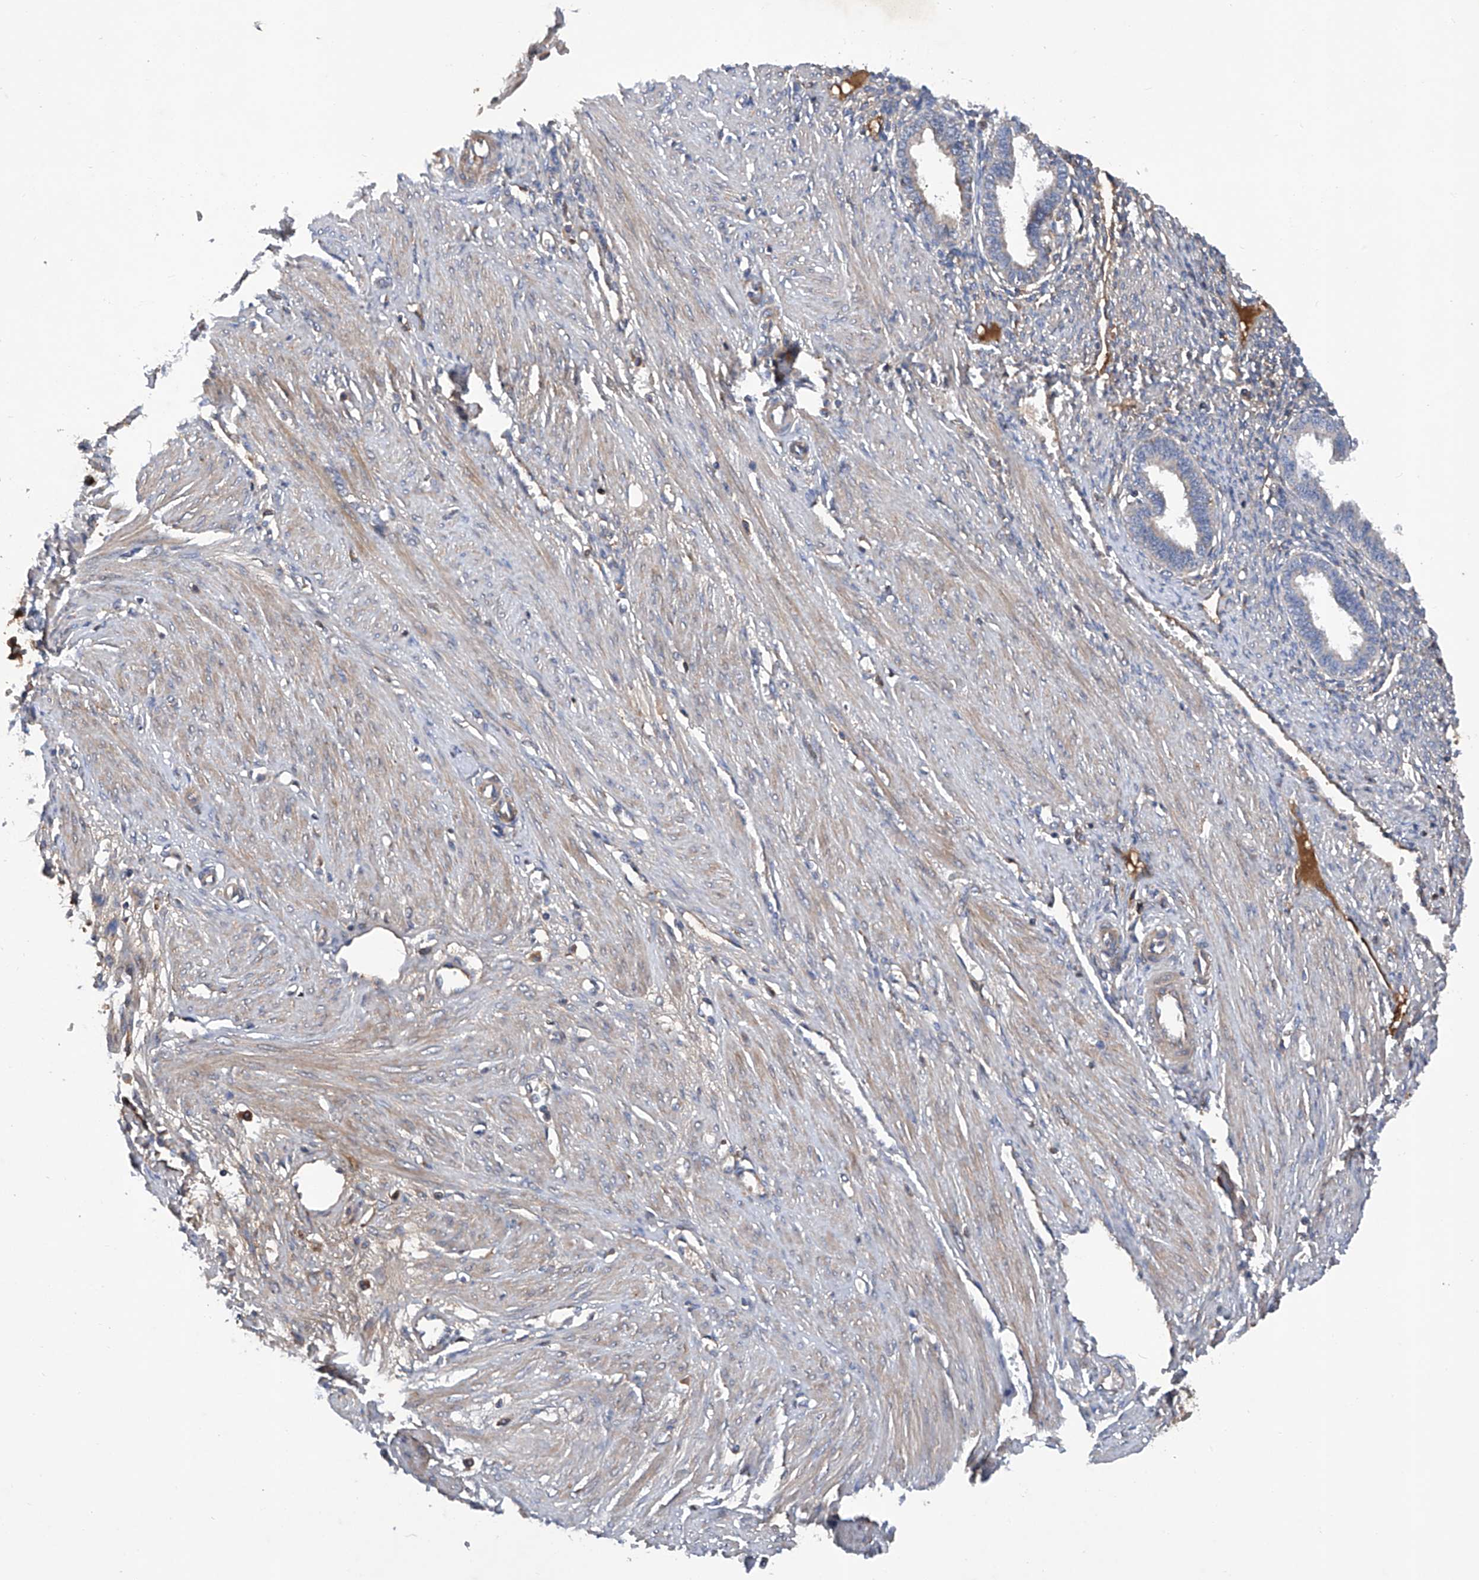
{"staining": {"intensity": "weak", "quantity": "<25%", "location": "cytoplasmic/membranous"}, "tissue": "endometrium", "cell_type": "Cells in endometrial stroma", "image_type": "normal", "snomed": [{"axis": "morphology", "description": "Normal tissue, NOS"}, {"axis": "topography", "description": "Endometrium"}], "caption": "Immunohistochemistry histopathology image of normal endometrium: endometrium stained with DAB (3,3'-diaminobenzidine) displays no significant protein positivity in cells in endometrial stroma.", "gene": "ASCC3", "patient": {"sex": "female", "age": 33}}